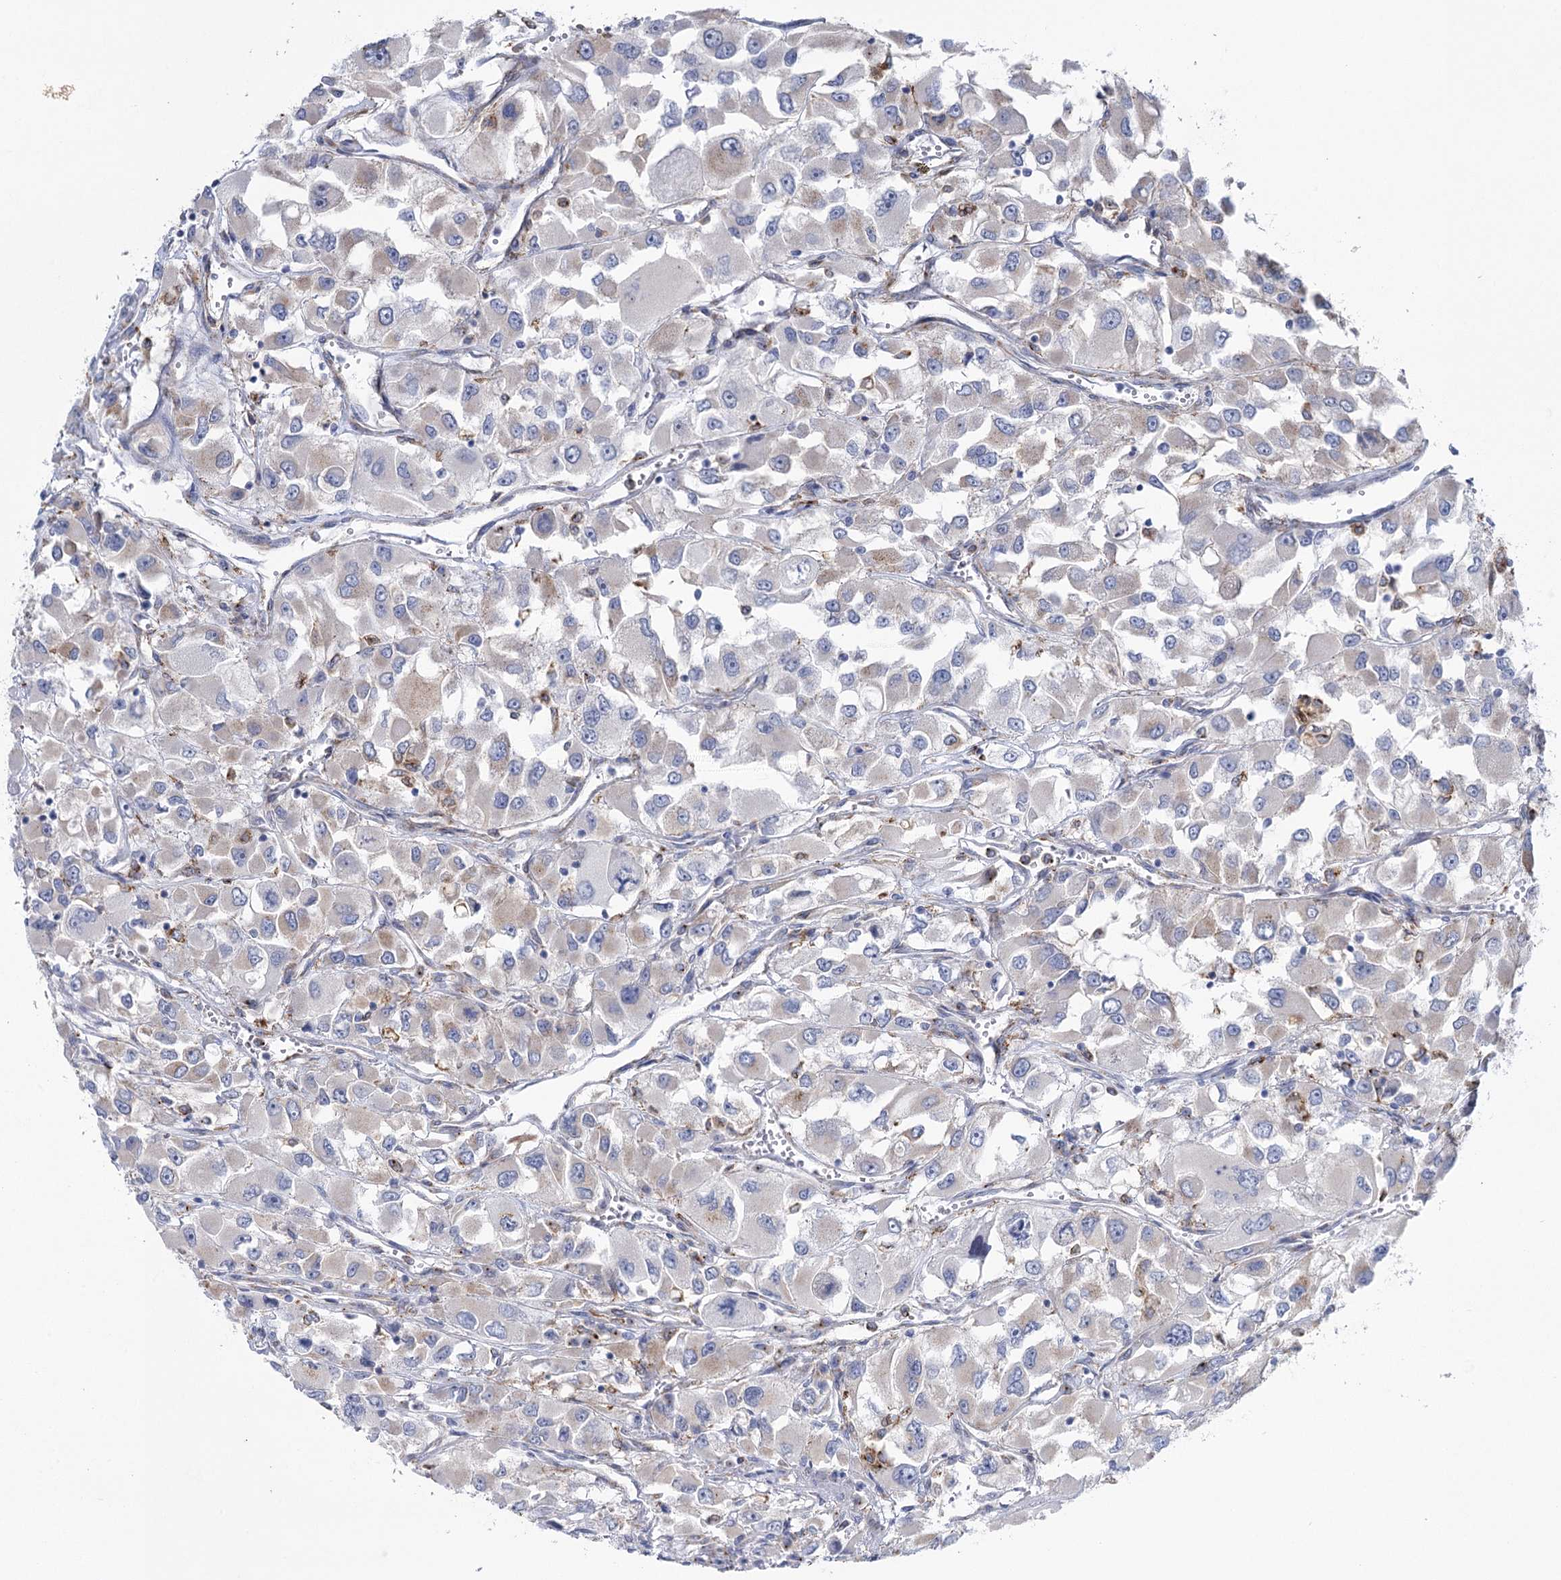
{"staining": {"intensity": "negative", "quantity": "none", "location": "none"}, "tissue": "renal cancer", "cell_type": "Tumor cells", "image_type": "cancer", "snomed": [{"axis": "morphology", "description": "Adenocarcinoma, NOS"}, {"axis": "topography", "description": "Kidney"}], "caption": "Renal adenocarcinoma stained for a protein using immunohistochemistry displays no staining tumor cells.", "gene": "CCDC88A", "patient": {"sex": "female", "age": 52}}